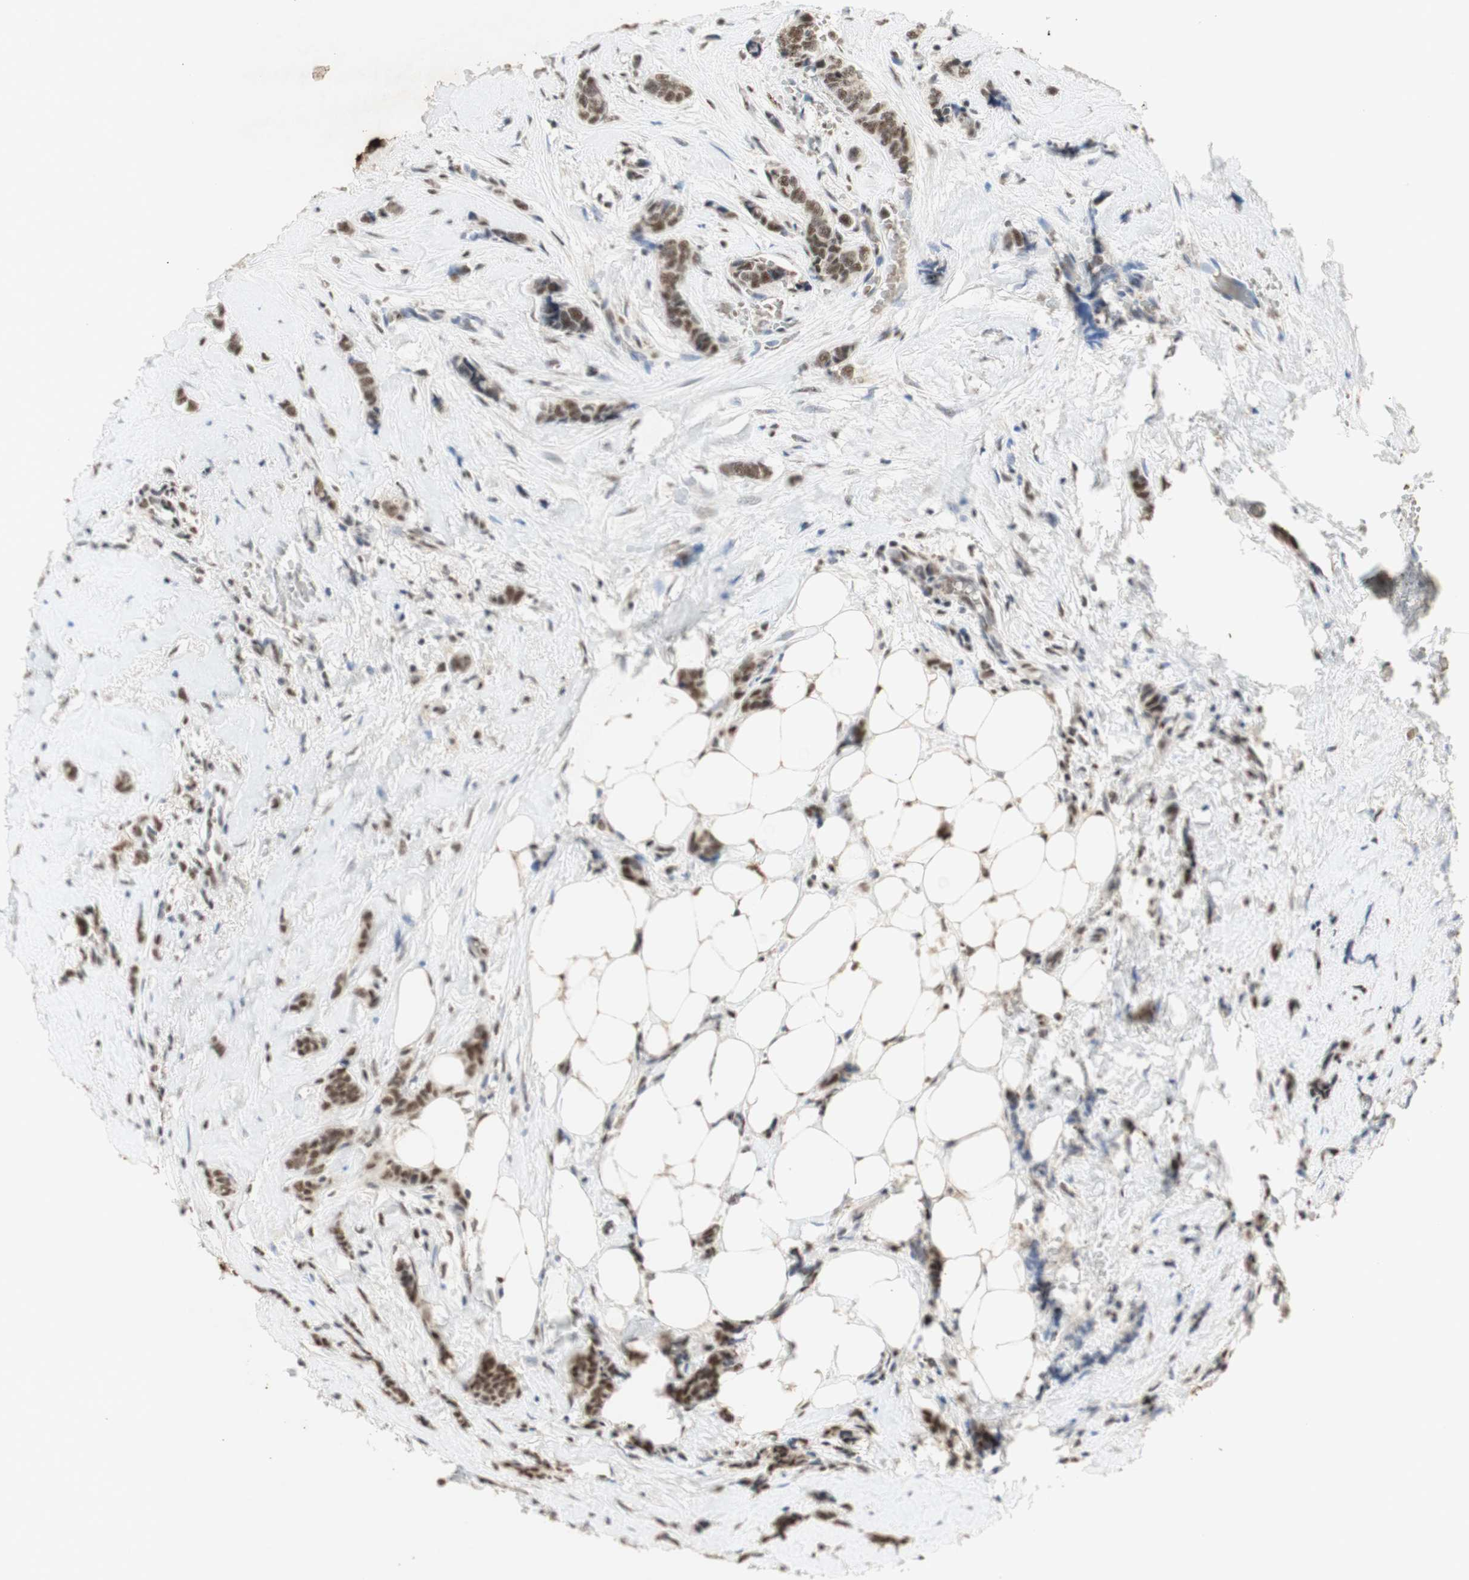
{"staining": {"intensity": "moderate", "quantity": ">75%", "location": "nuclear"}, "tissue": "breast cancer", "cell_type": "Tumor cells", "image_type": "cancer", "snomed": [{"axis": "morphology", "description": "Lobular carcinoma"}, {"axis": "topography", "description": "Skin"}, {"axis": "topography", "description": "Breast"}], "caption": "Moderate nuclear expression for a protein is seen in approximately >75% of tumor cells of lobular carcinoma (breast) using immunohistochemistry.", "gene": "SNRPB", "patient": {"sex": "female", "age": 46}}